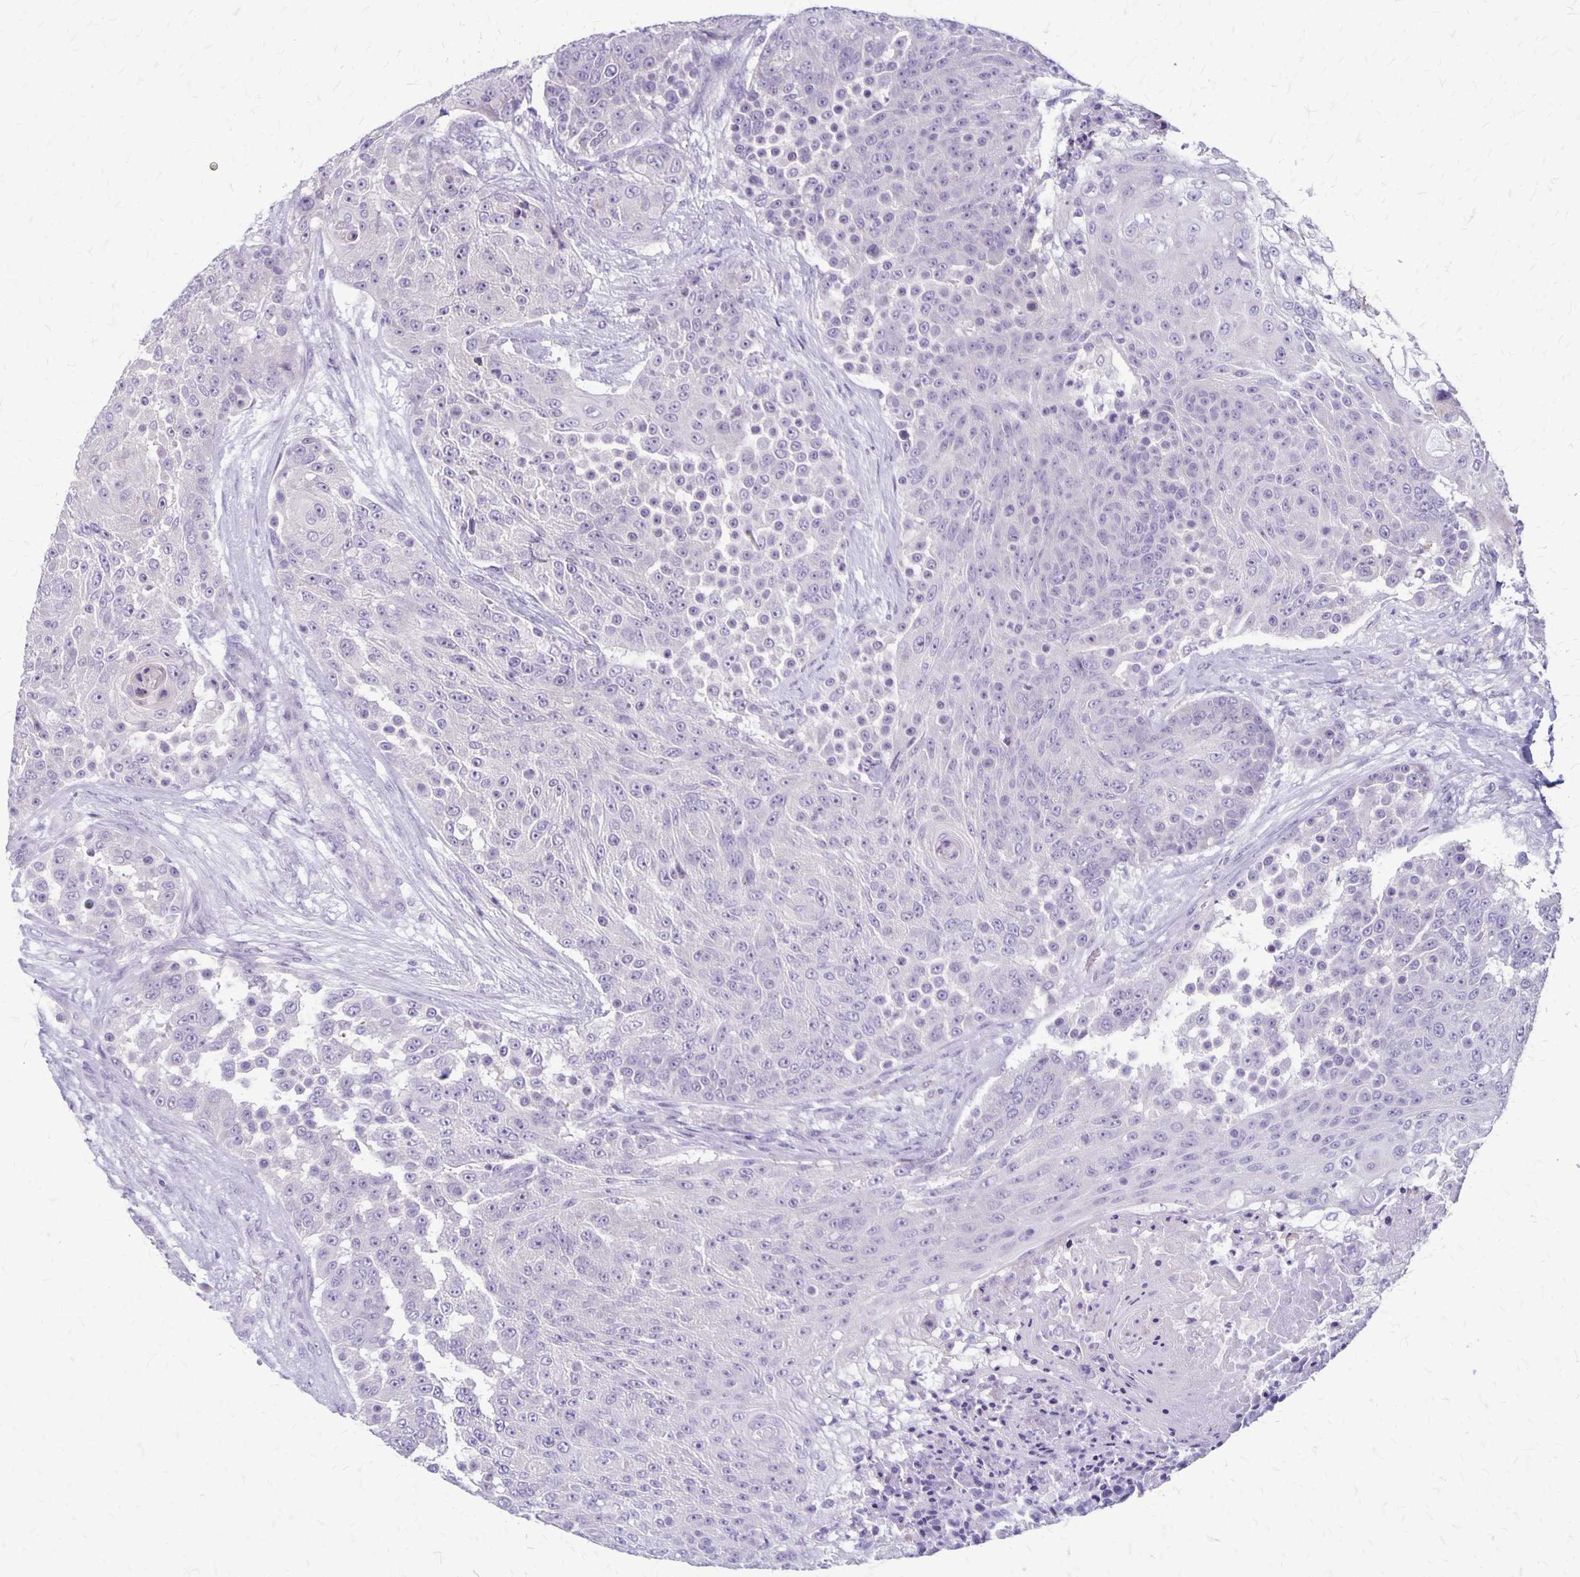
{"staining": {"intensity": "negative", "quantity": "none", "location": "none"}, "tissue": "urothelial cancer", "cell_type": "Tumor cells", "image_type": "cancer", "snomed": [{"axis": "morphology", "description": "Urothelial carcinoma, High grade"}, {"axis": "topography", "description": "Urinary bladder"}], "caption": "Image shows no significant protein staining in tumor cells of urothelial cancer. (DAB immunohistochemistry with hematoxylin counter stain).", "gene": "PLXNB3", "patient": {"sex": "female", "age": 63}}